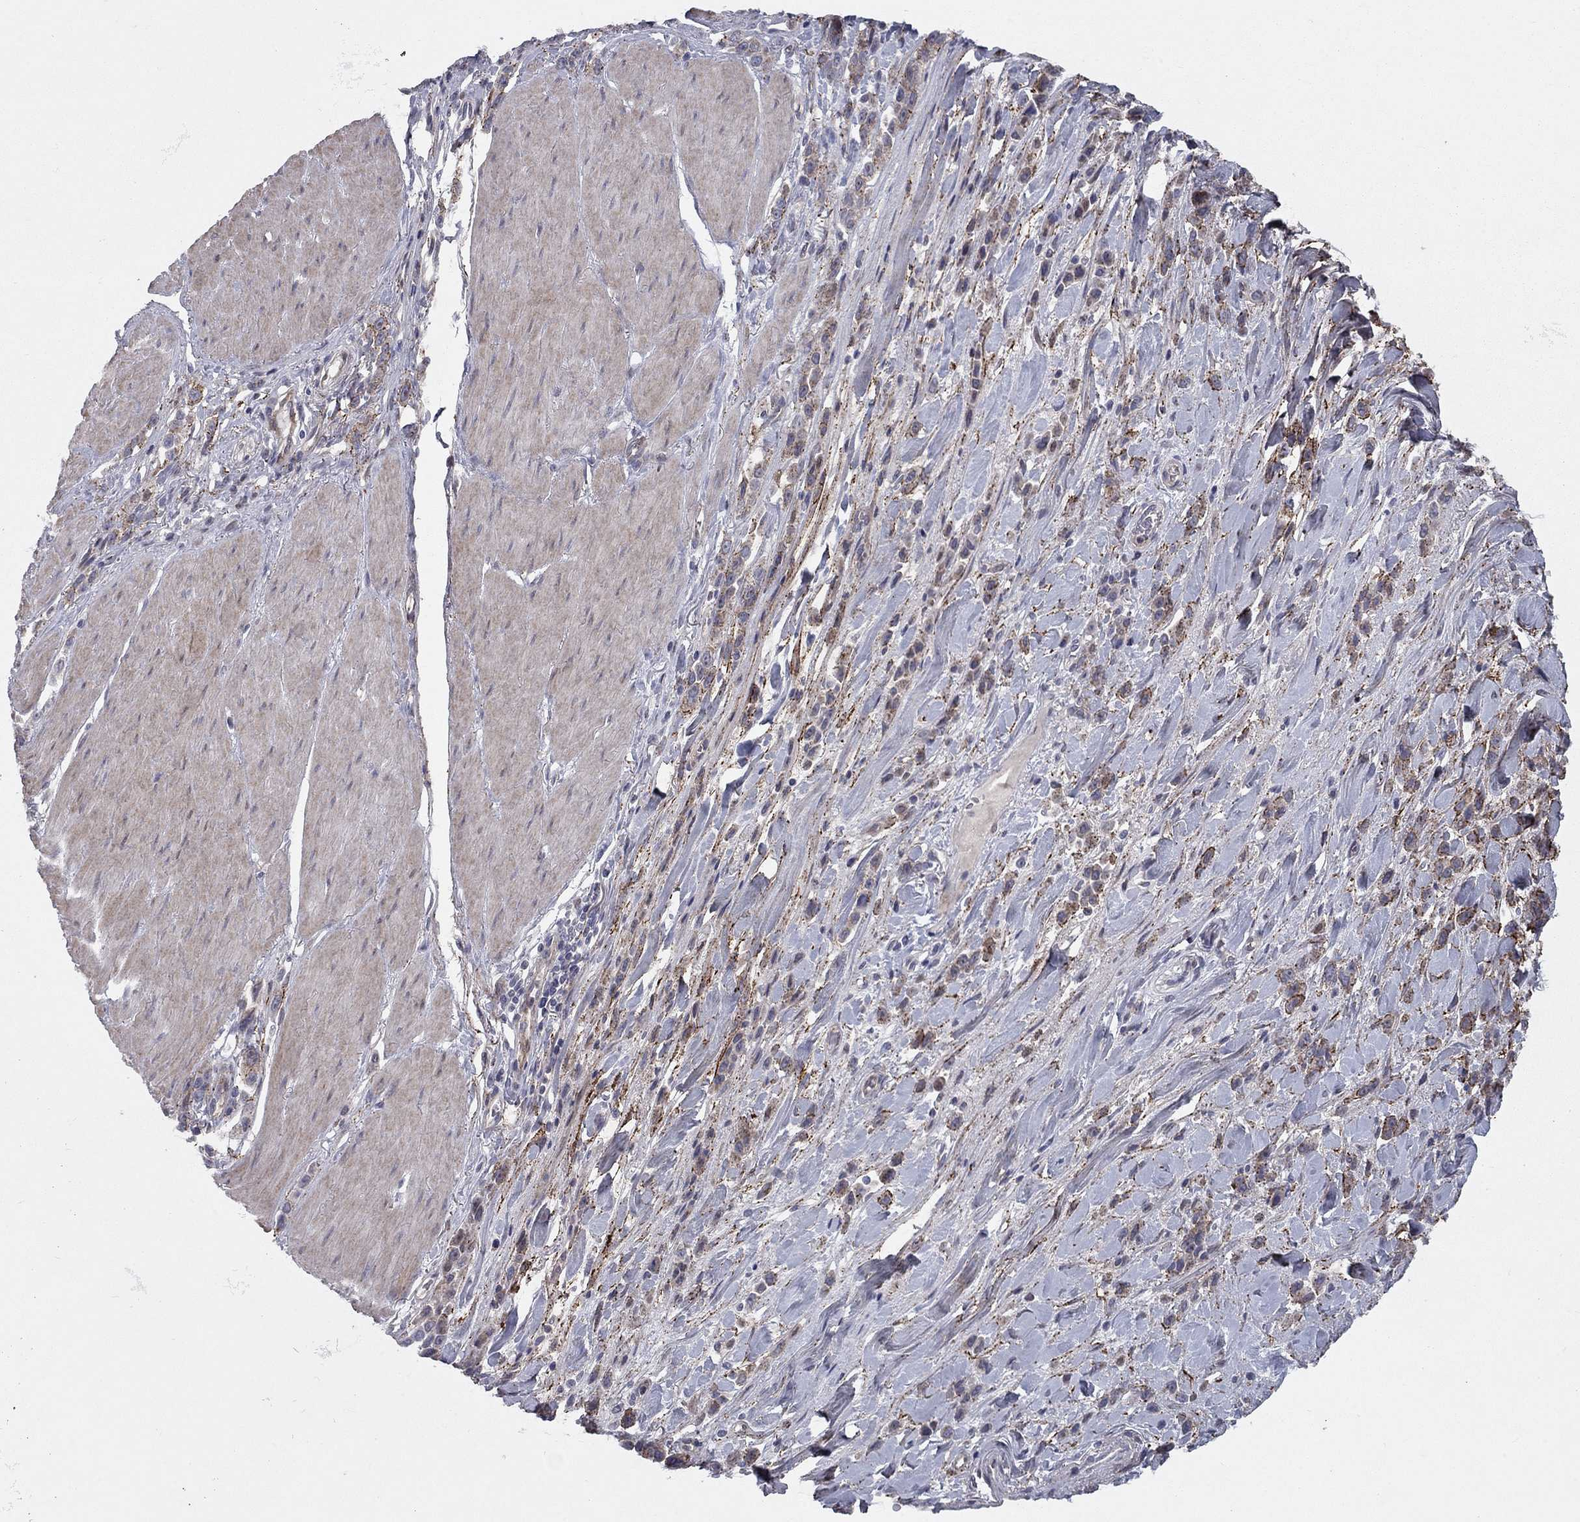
{"staining": {"intensity": "strong", "quantity": "<25%", "location": "cytoplasmic/membranous"}, "tissue": "stomach cancer", "cell_type": "Tumor cells", "image_type": "cancer", "snomed": [{"axis": "morphology", "description": "Adenocarcinoma, NOS"}, {"axis": "topography", "description": "Stomach"}], "caption": "A brown stain labels strong cytoplasmic/membranous staining of a protein in stomach adenocarcinoma tumor cells. (DAB IHC, brown staining for protein, blue staining for nuclei).", "gene": "DUSP7", "patient": {"sex": "male", "age": 47}}